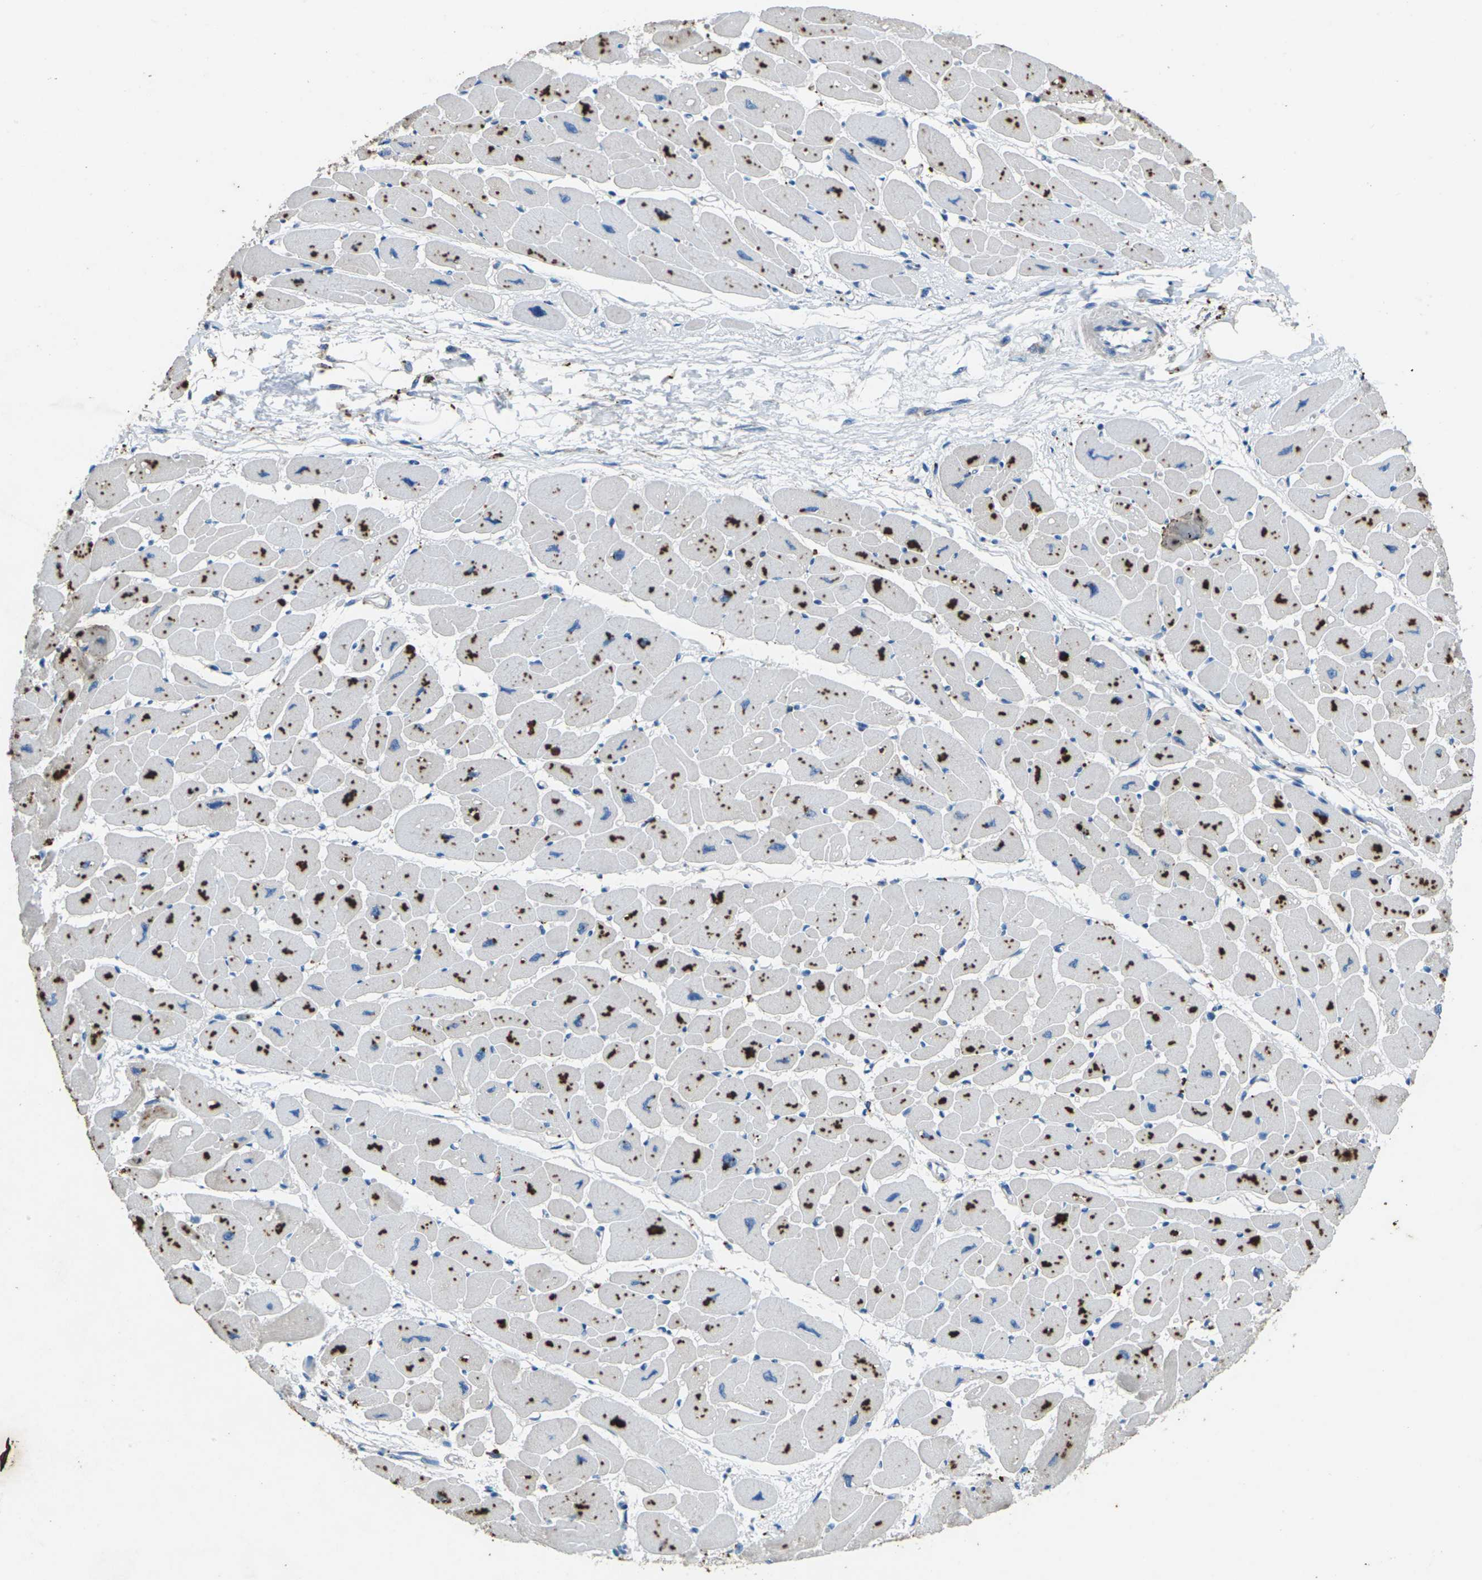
{"staining": {"intensity": "strong", "quantity": ">75%", "location": "cytoplasmic/membranous"}, "tissue": "heart muscle", "cell_type": "Cardiomyocytes", "image_type": "normal", "snomed": [{"axis": "morphology", "description": "Normal tissue, NOS"}, {"axis": "topography", "description": "Heart"}], "caption": "Immunohistochemical staining of unremarkable heart muscle reveals high levels of strong cytoplasmic/membranous positivity in about >75% of cardiomyocytes.", "gene": "SIGLEC14", "patient": {"sex": "female", "age": 54}}